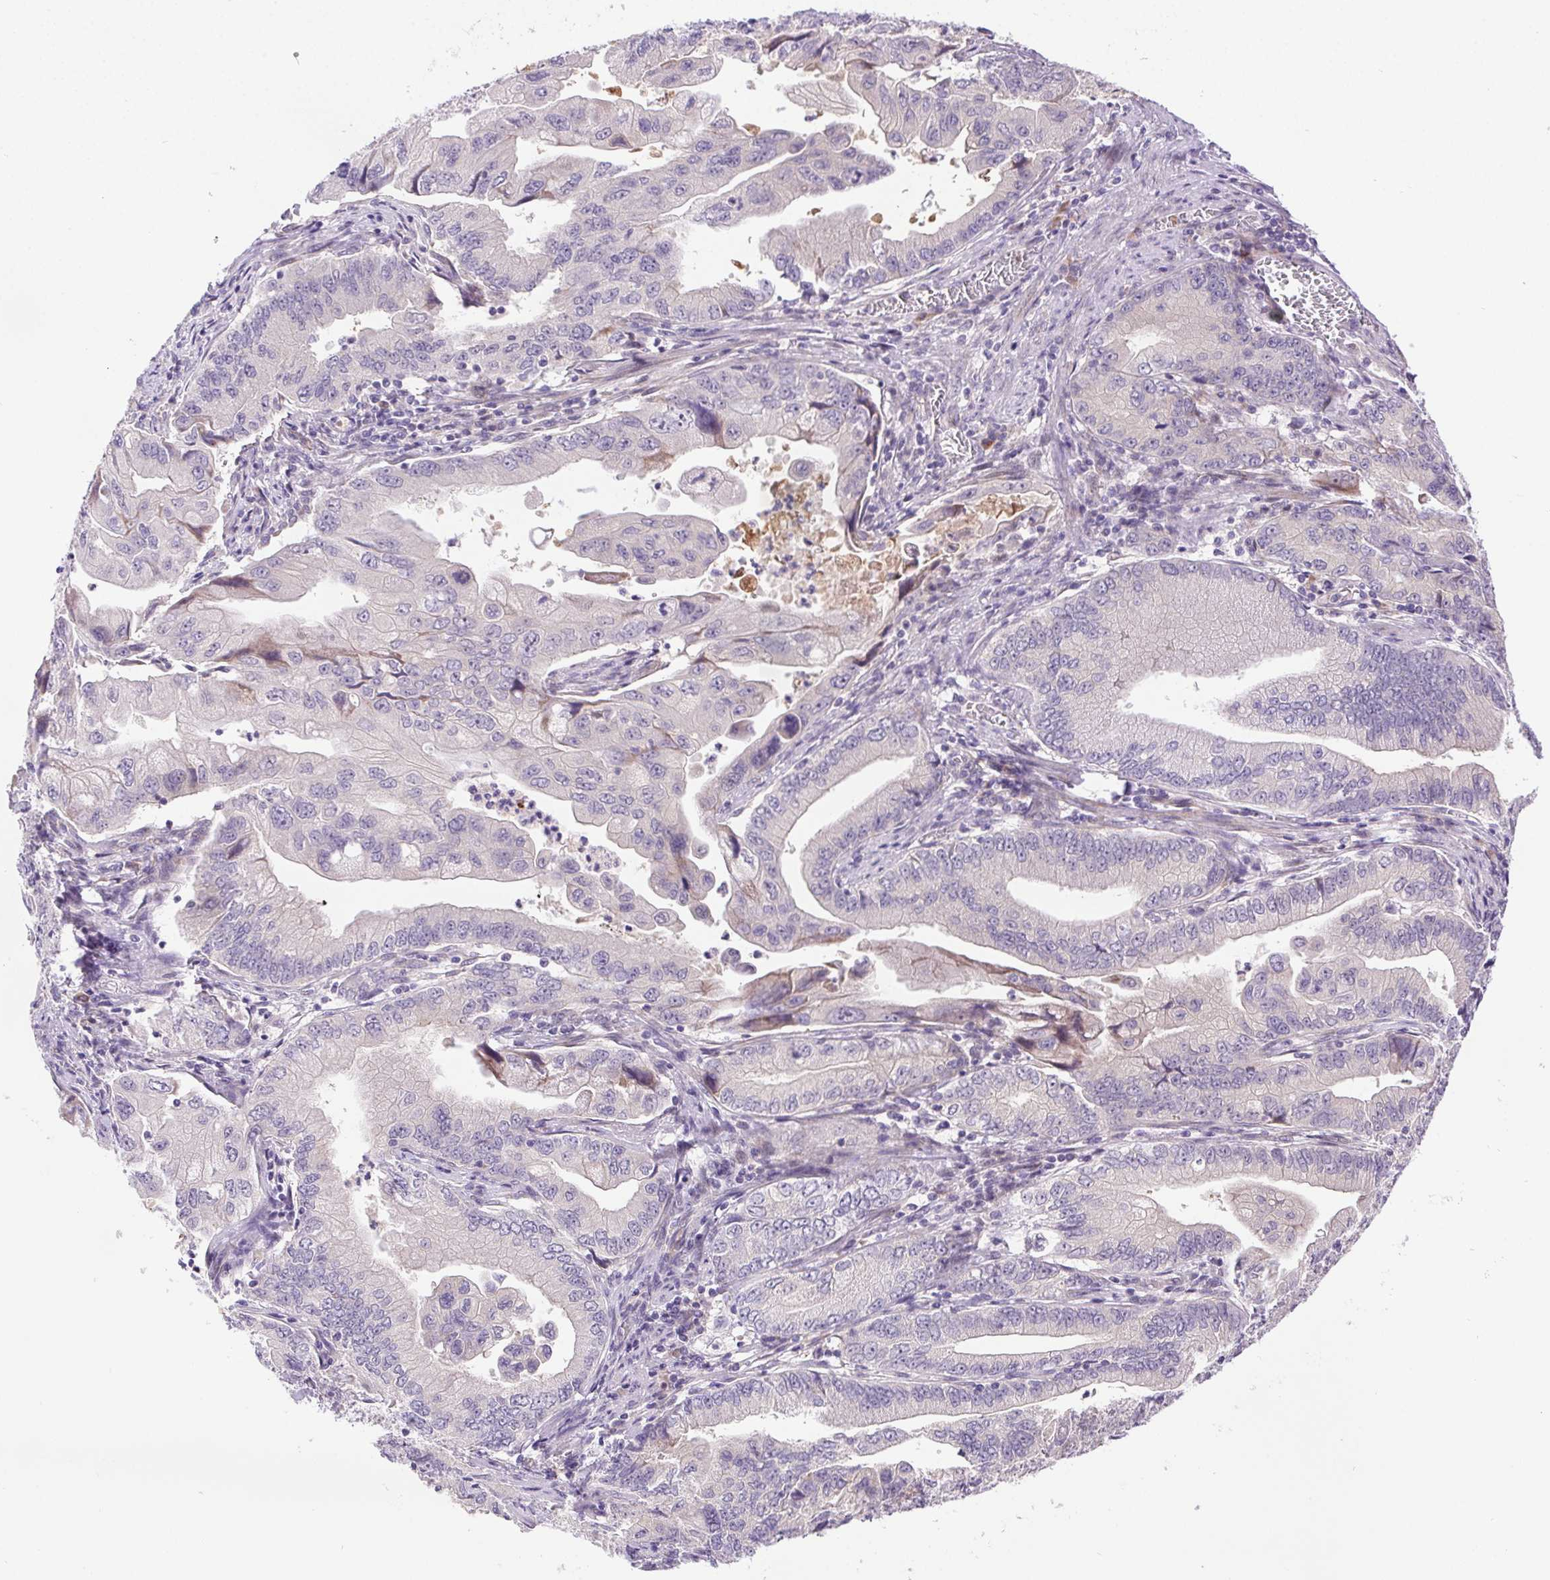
{"staining": {"intensity": "negative", "quantity": "none", "location": "none"}, "tissue": "stomach cancer", "cell_type": "Tumor cells", "image_type": "cancer", "snomed": [{"axis": "morphology", "description": "Adenocarcinoma, NOS"}, {"axis": "topography", "description": "Pancreas"}, {"axis": "topography", "description": "Stomach, upper"}], "caption": "Image shows no significant protein expression in tumor cells of stomach adenocarcinoma.", "gene": "LRRTM1", "patient": {"sex": "male", "age": 77}}